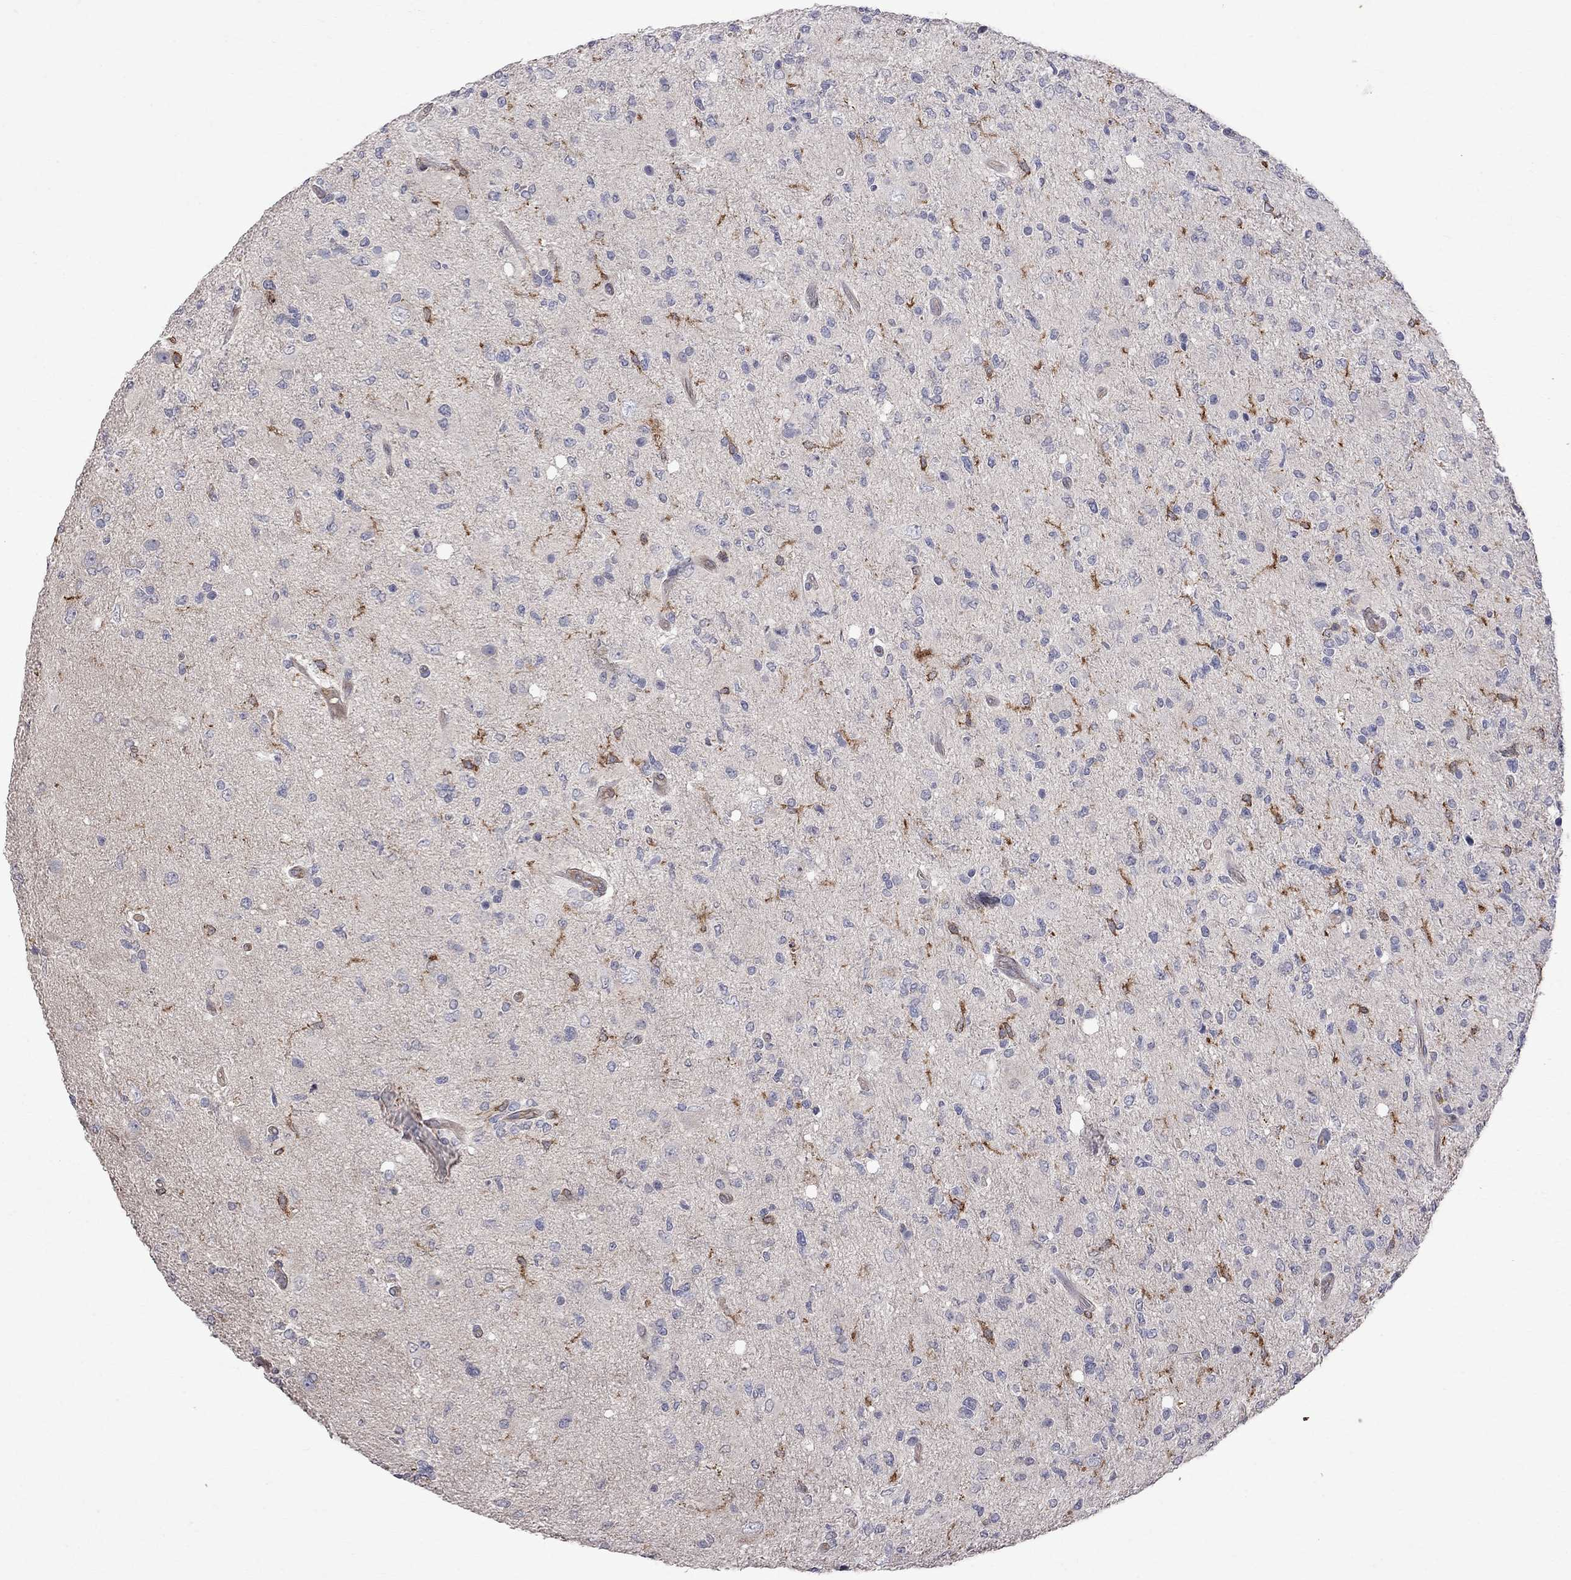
{"staining": {"intensity": "negative", "quantity": "none", "location": "none"}, "tissue": "glioma", "cell_type": "Tumor cells", "image_type": "cancer", "snomed": [{"axis": "morphology", "description": "Glioma, malignant, High grade"}, {"axis": "topography", "description": "Cerebral cortex"}], "caption": "Human glioma stained for a protein using IHC exhibits no positivity in tumor cells.", "gene": "ABI3", "patient": {"sex": "male", "age": 70}}